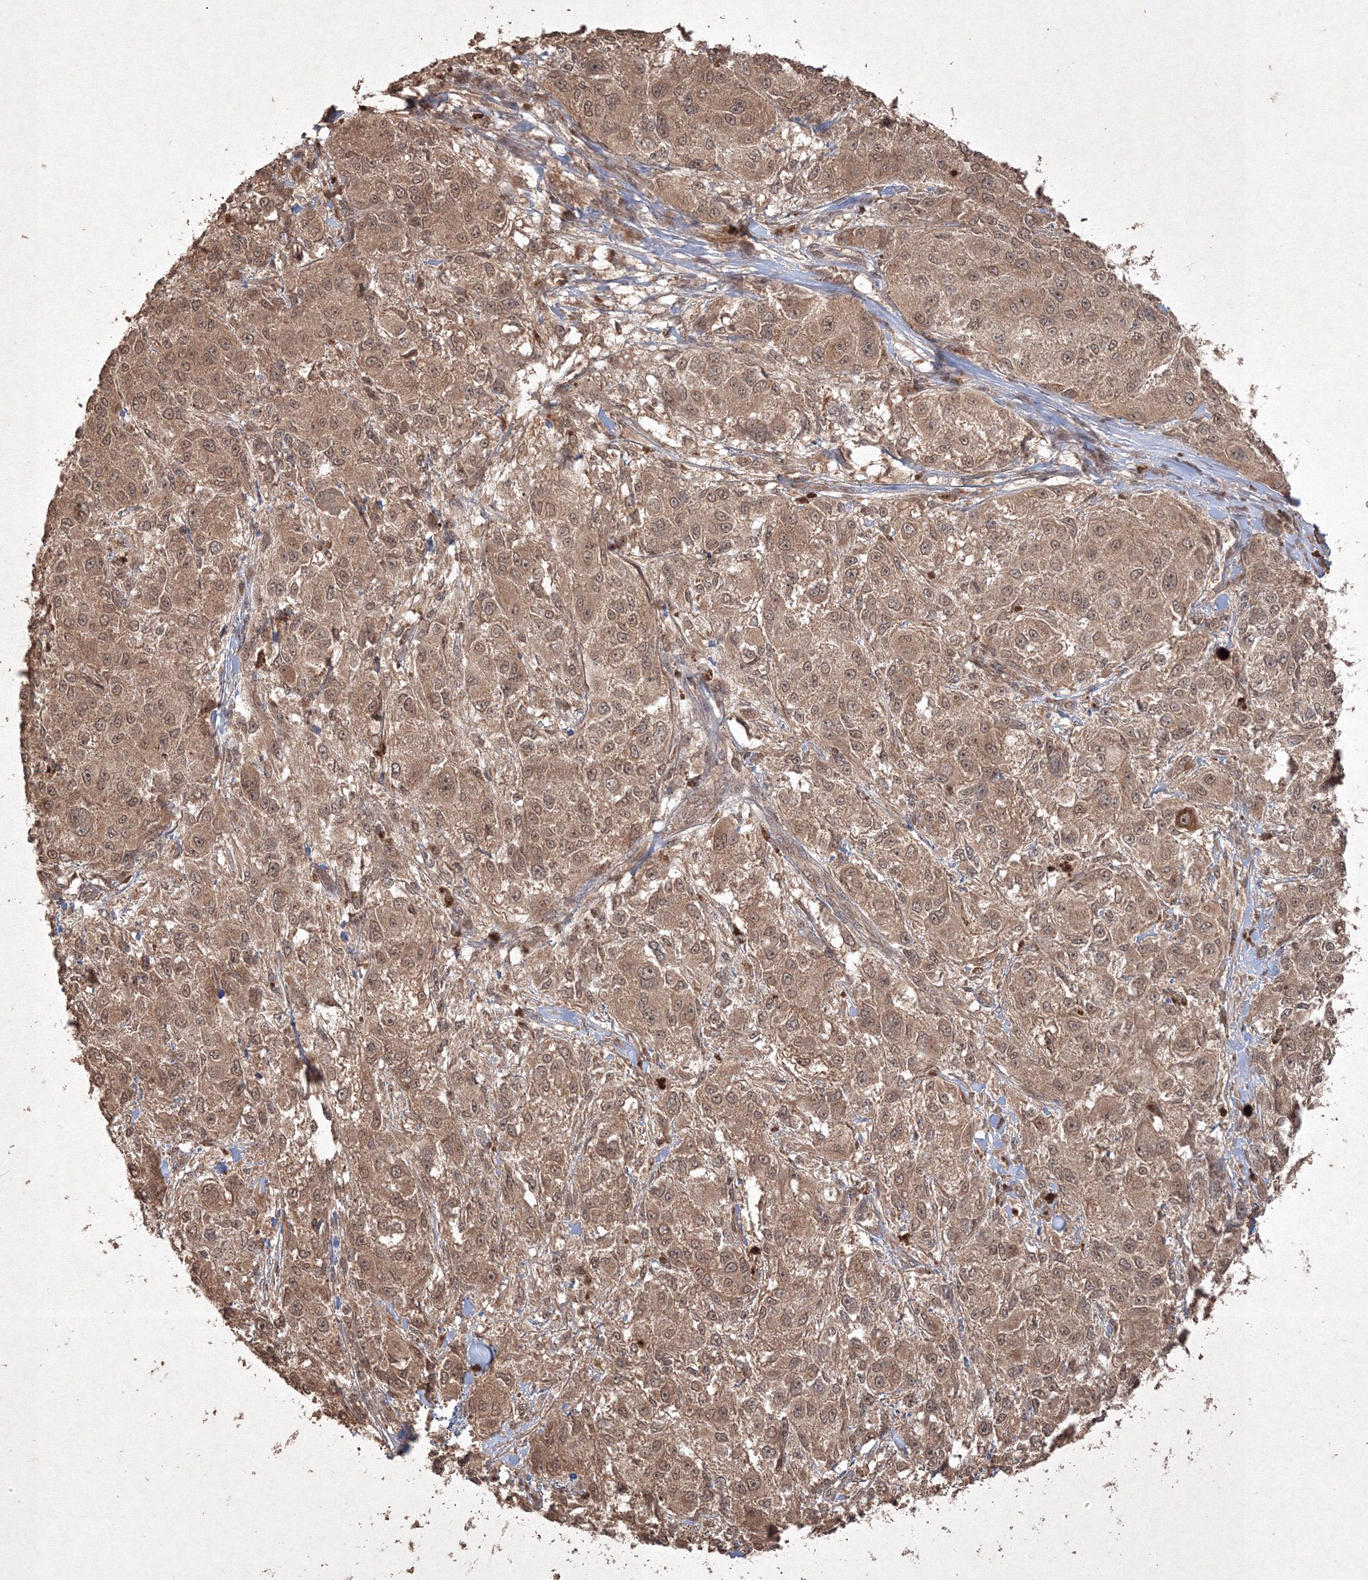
{"staining": {"intensity": "moderate", "quantity": ">75%", "location": "cytoplasmic/membranous,nuclear"}, "tissue": "melanoma", "cell_type": "Tumor cells", "image_type": "cancer", "snomed": [{"axis": "morphology", "description": "Necrosis, NOS"}, {"axis": "morphology", "description": "Malignant melanoma, NOS"}, {"axis": "topography", "description": "Skin"}], "caption": "Human melanoma stained with a protein marker exhibits moderate staining in tumor cells.", "gene": "PELI3", "patient": {"sex": "female", "age": 87}}